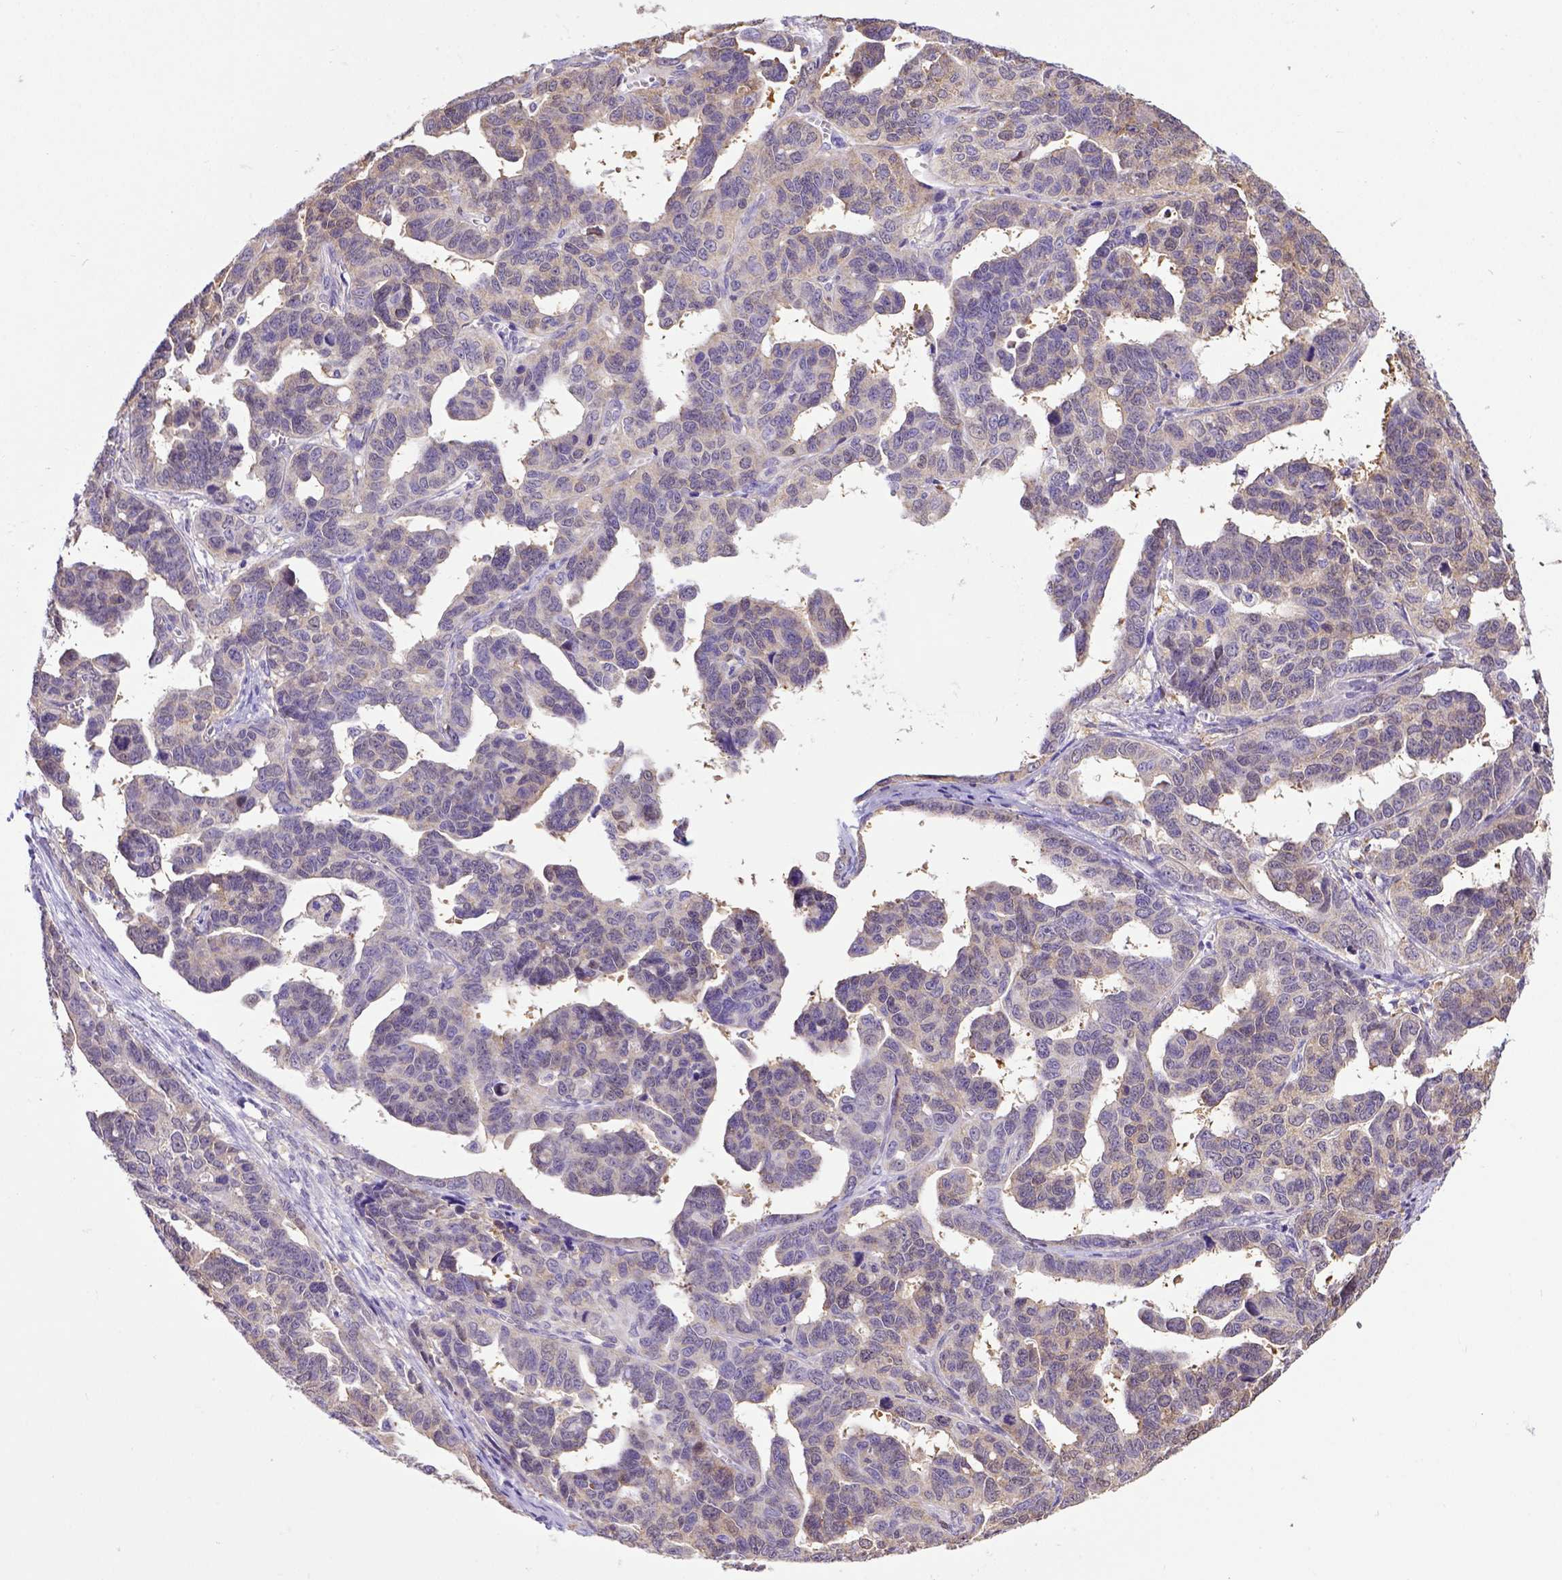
{"staining": {"intensity": "weak", "quantity": "<25%", "location": "cytoplasmic/membranous"}, "tissue": "ovarian cancer", "cell_type": "Tumor cells", "image_type": "cancer", "snomed": [{"axis": "morphology", "description": "Cystadenocarcinoma, serous, NOS"}, {"axis": "topography", "description": "Ovary"}], "caption": "A high-resolution micrograph shows immunohistochemistry (IHC) staining of serous cystadenocarcinoma (ovarian), which exhibits no significant expression in tumor cells. (DAB immunohistochemistry (IHC), high magnification).", "gene": "BTN1A1", "patient": {"sex": "female", "age": 69}}